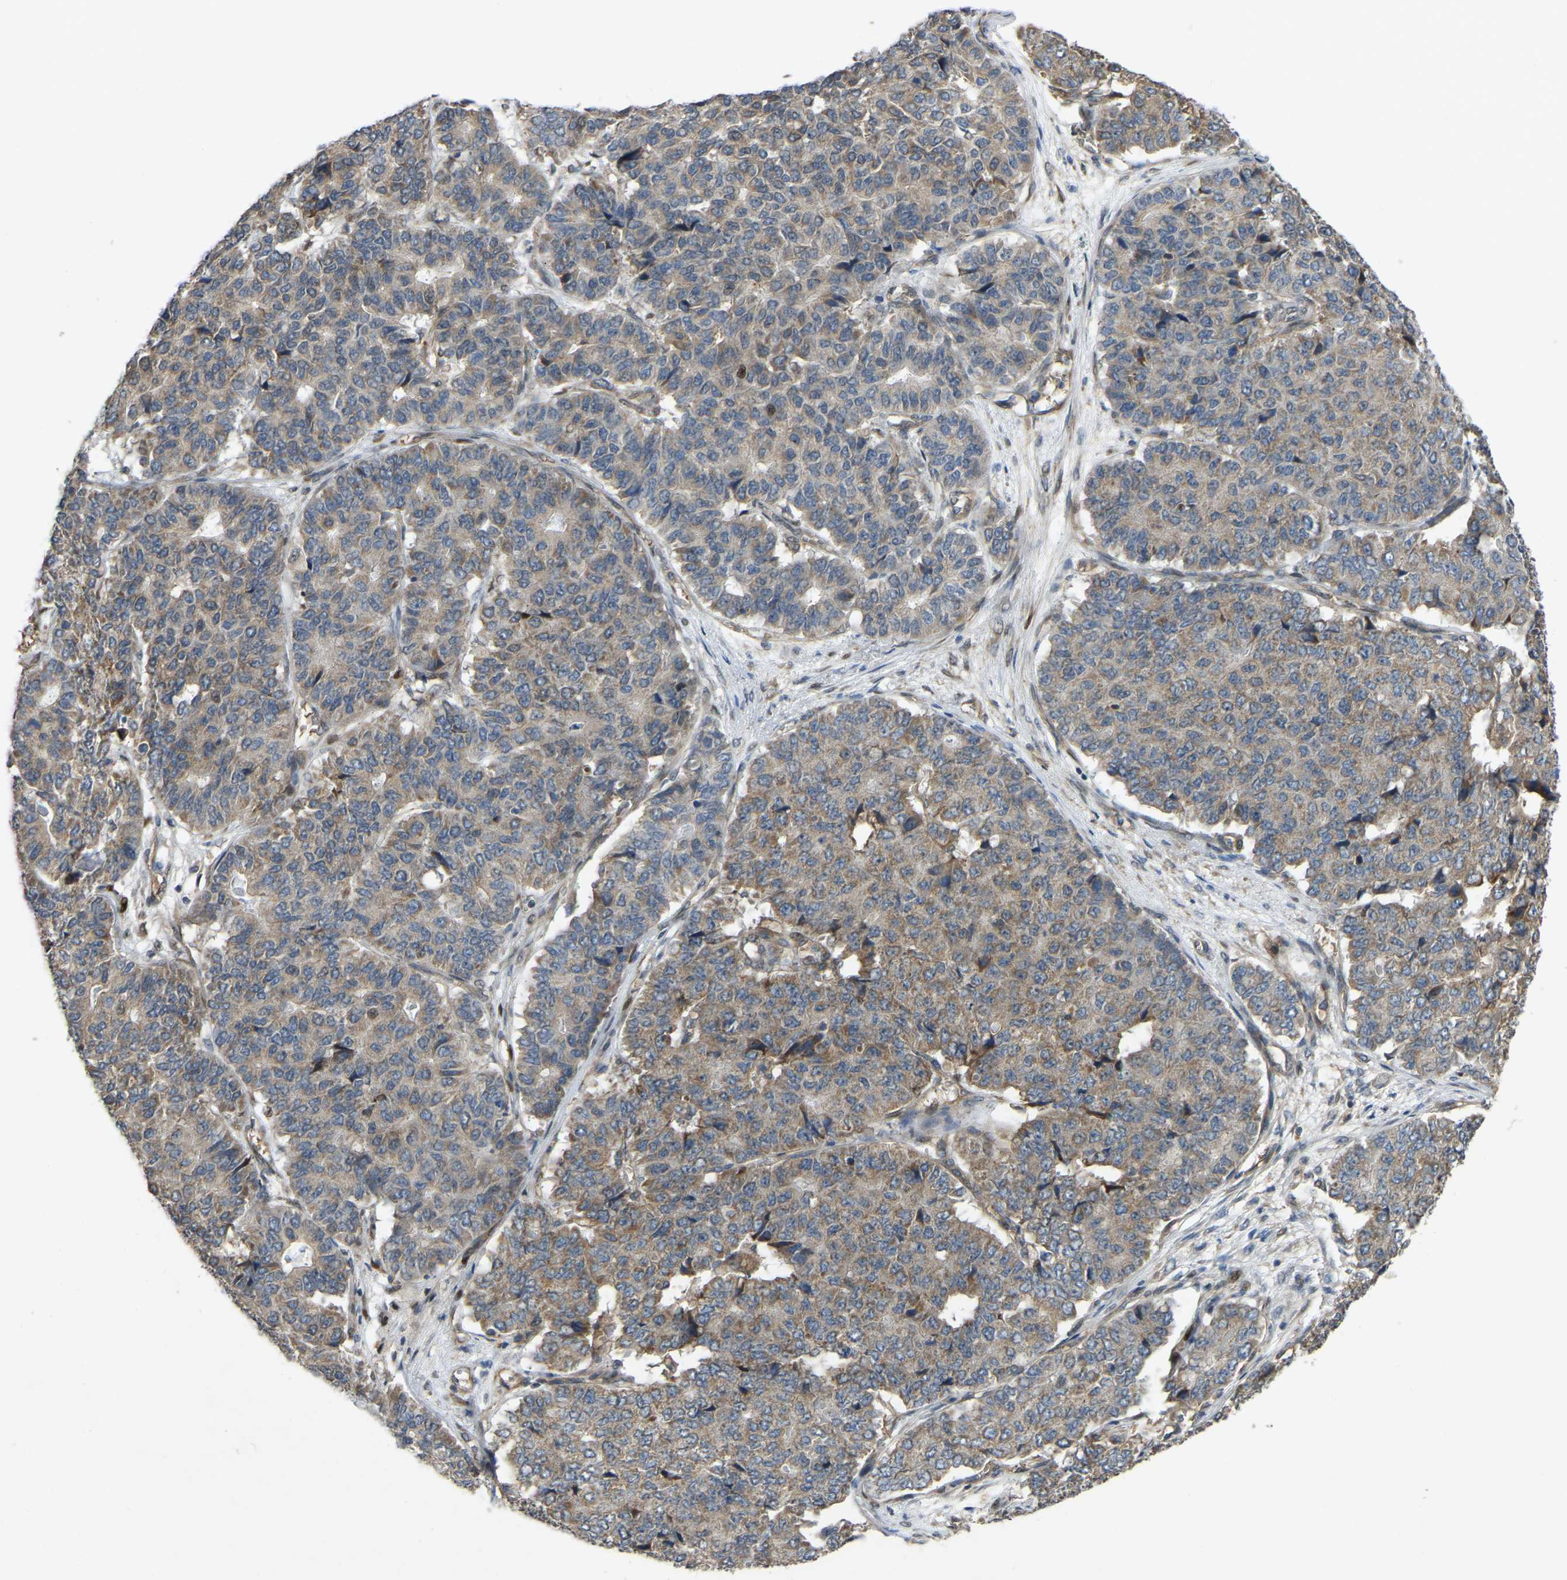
{"staining": {"intensity": "moderate", "quantity": ">75%", "location": "cytoplasmic/membranous"}, "tissue": "pancreatic cancer", "cell_type": "Tumor cells", "image_type": "cancer", "snomed": [{"axis": "morphology", "description": "Adenocarcinoma, NOS"}, {"axis": "topography", "description": "Pancreas"}], "caption": "Immunohistochemistry (IHC) (DAB) staining of pancreatic cancer exhibits moderate cytoplasmic/membranous protein staining in approximately >75% of tumor cells. The protein is stained brown, and the nuclei are stained in blue (DAB (3,3'-diaminobenzidine) IHC with brightfield microscopy, high magnification).", "gene": "C21orf91", "patient": {"sex": "male", "age": 50}}